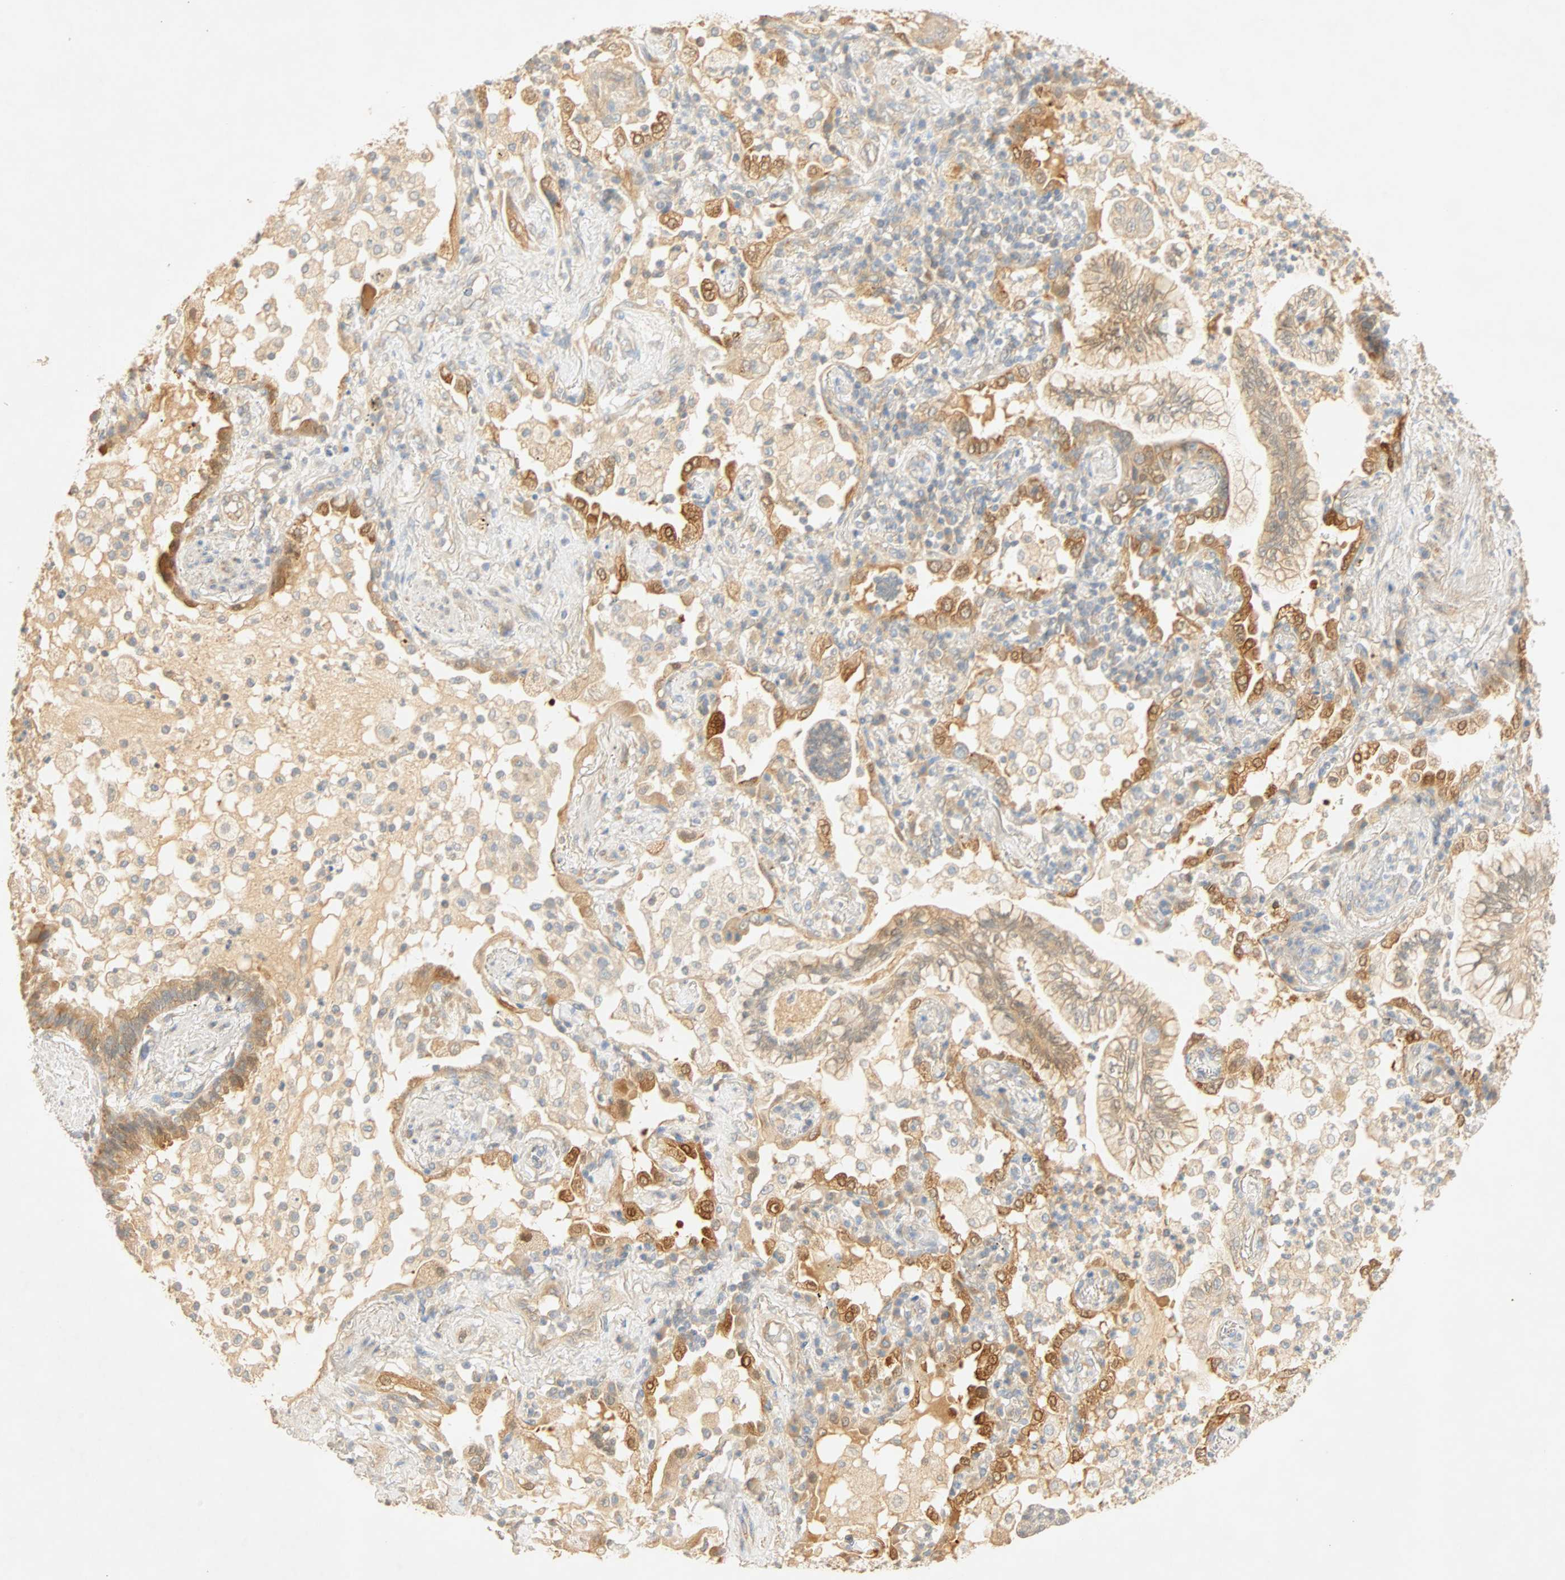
{"staining": {"intensity": "moderate", "quantity": ">75%", "location": "cytoplasmic/membranous"}, "tissue": "lung cancer", "cell_type": "Tumor cells", "image_type": "cancer", "snomed": [{"axis": "morphology", "description": "Normal tissue, NOS"}, {"axis": "morphology", "description": "Adenocarcinoma, NOS"}, {"axis": "topography", "description": "Bronchus"}, {"axis": "topography", "description": "Lung"}], "caption": "Lung adenocarcinoma stained with a brown dye reveals moderate cytoplasmic/membranous positive staining in approximately >75% of tumor cells.", "gene": "SELENBP1", "patient": {"sex": "female", "age": 70}}